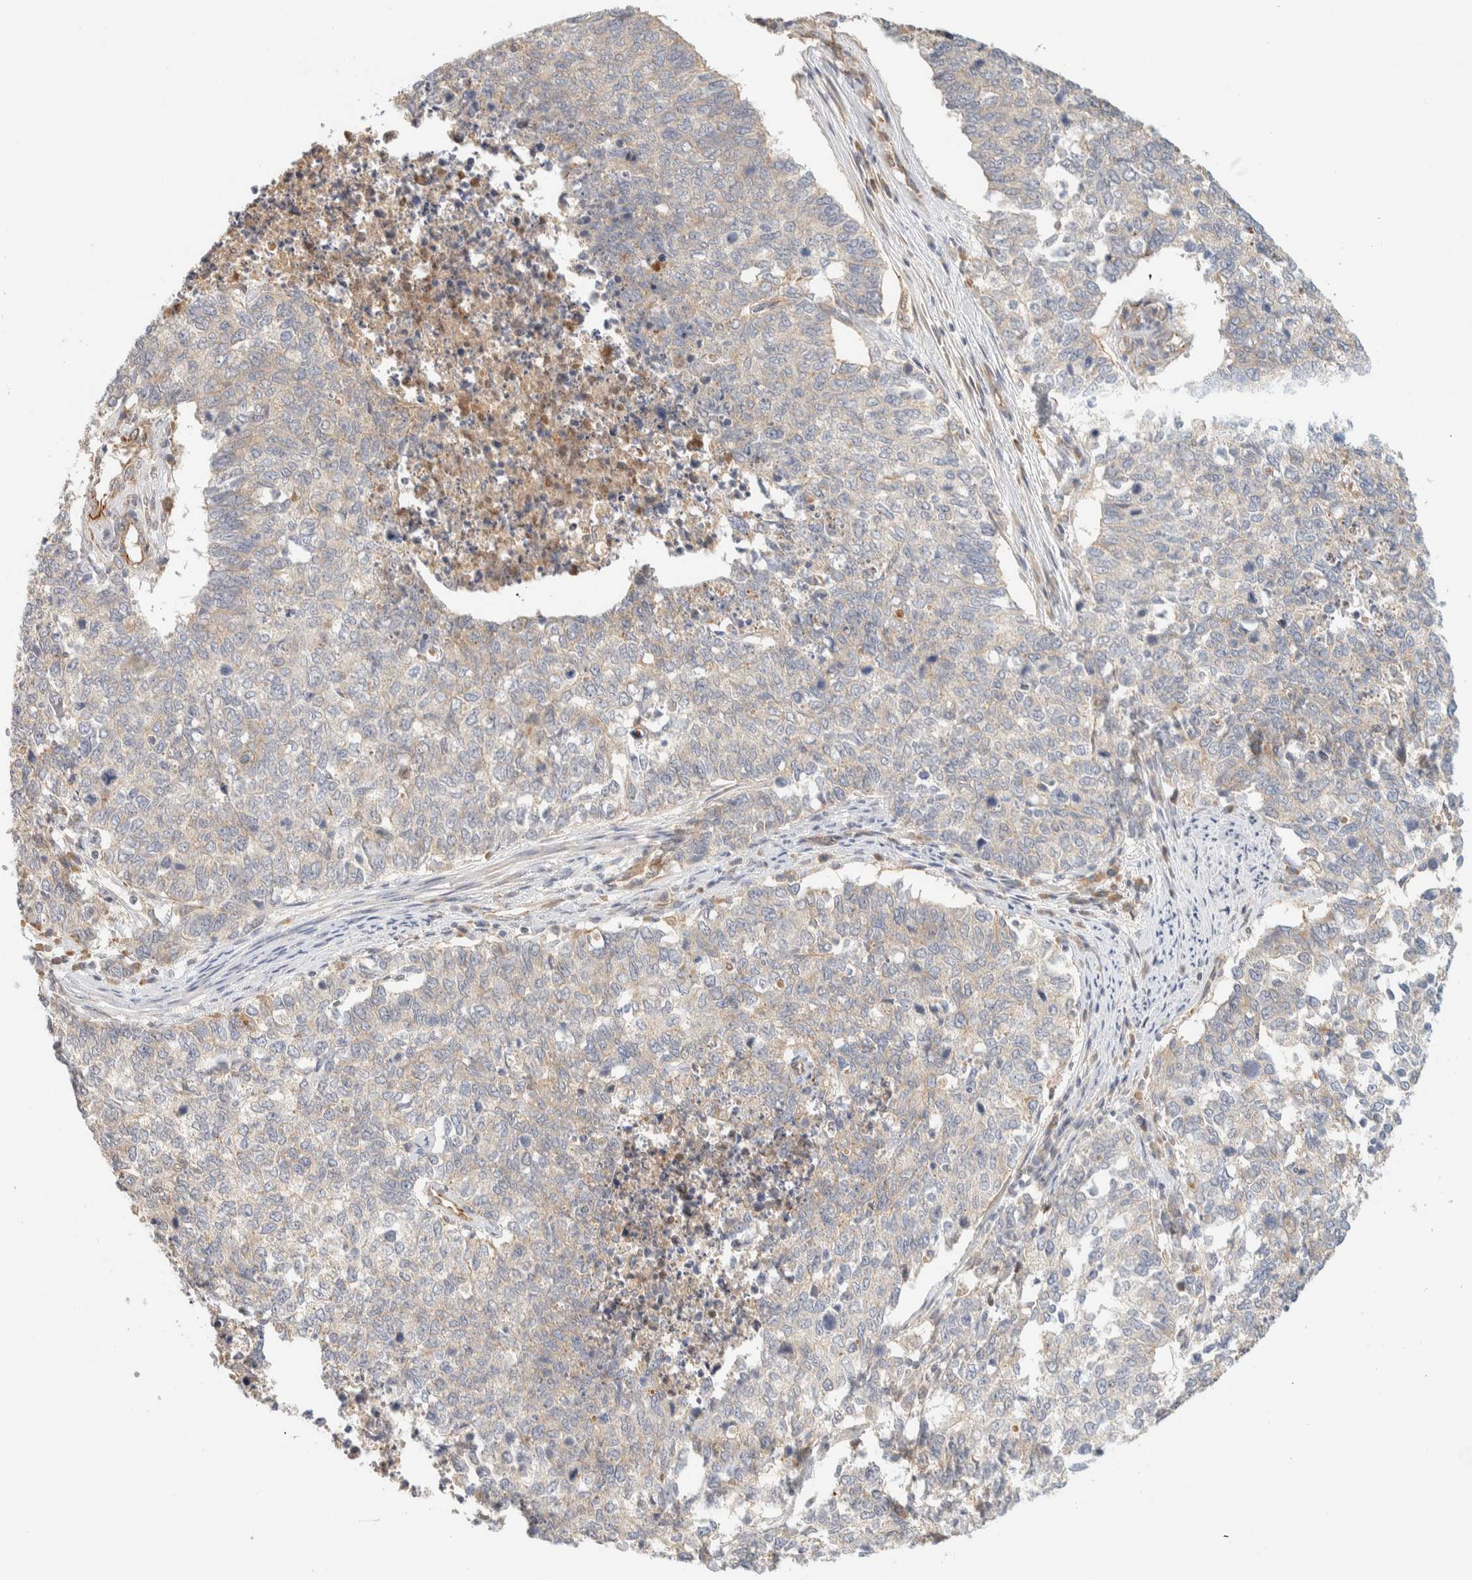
{"staining": {"intensity": "negative", "quantity": "none", "location": "none"}, "tissue": "cervical cancer", "cell_type": "Tumor cells", "image_type": "cancer", "snomed": [{"axis": "morphology", "description": "Squamous cell carcinoma, NOS"}, {"axis": "topography", "description": "Cervix"}], "caption": "An image of human squamous cell carcinoma (cervical) is negative for staining in tumor cells.", "gene": "FAT1", "patient": {"sex": "female", "age": 63}}